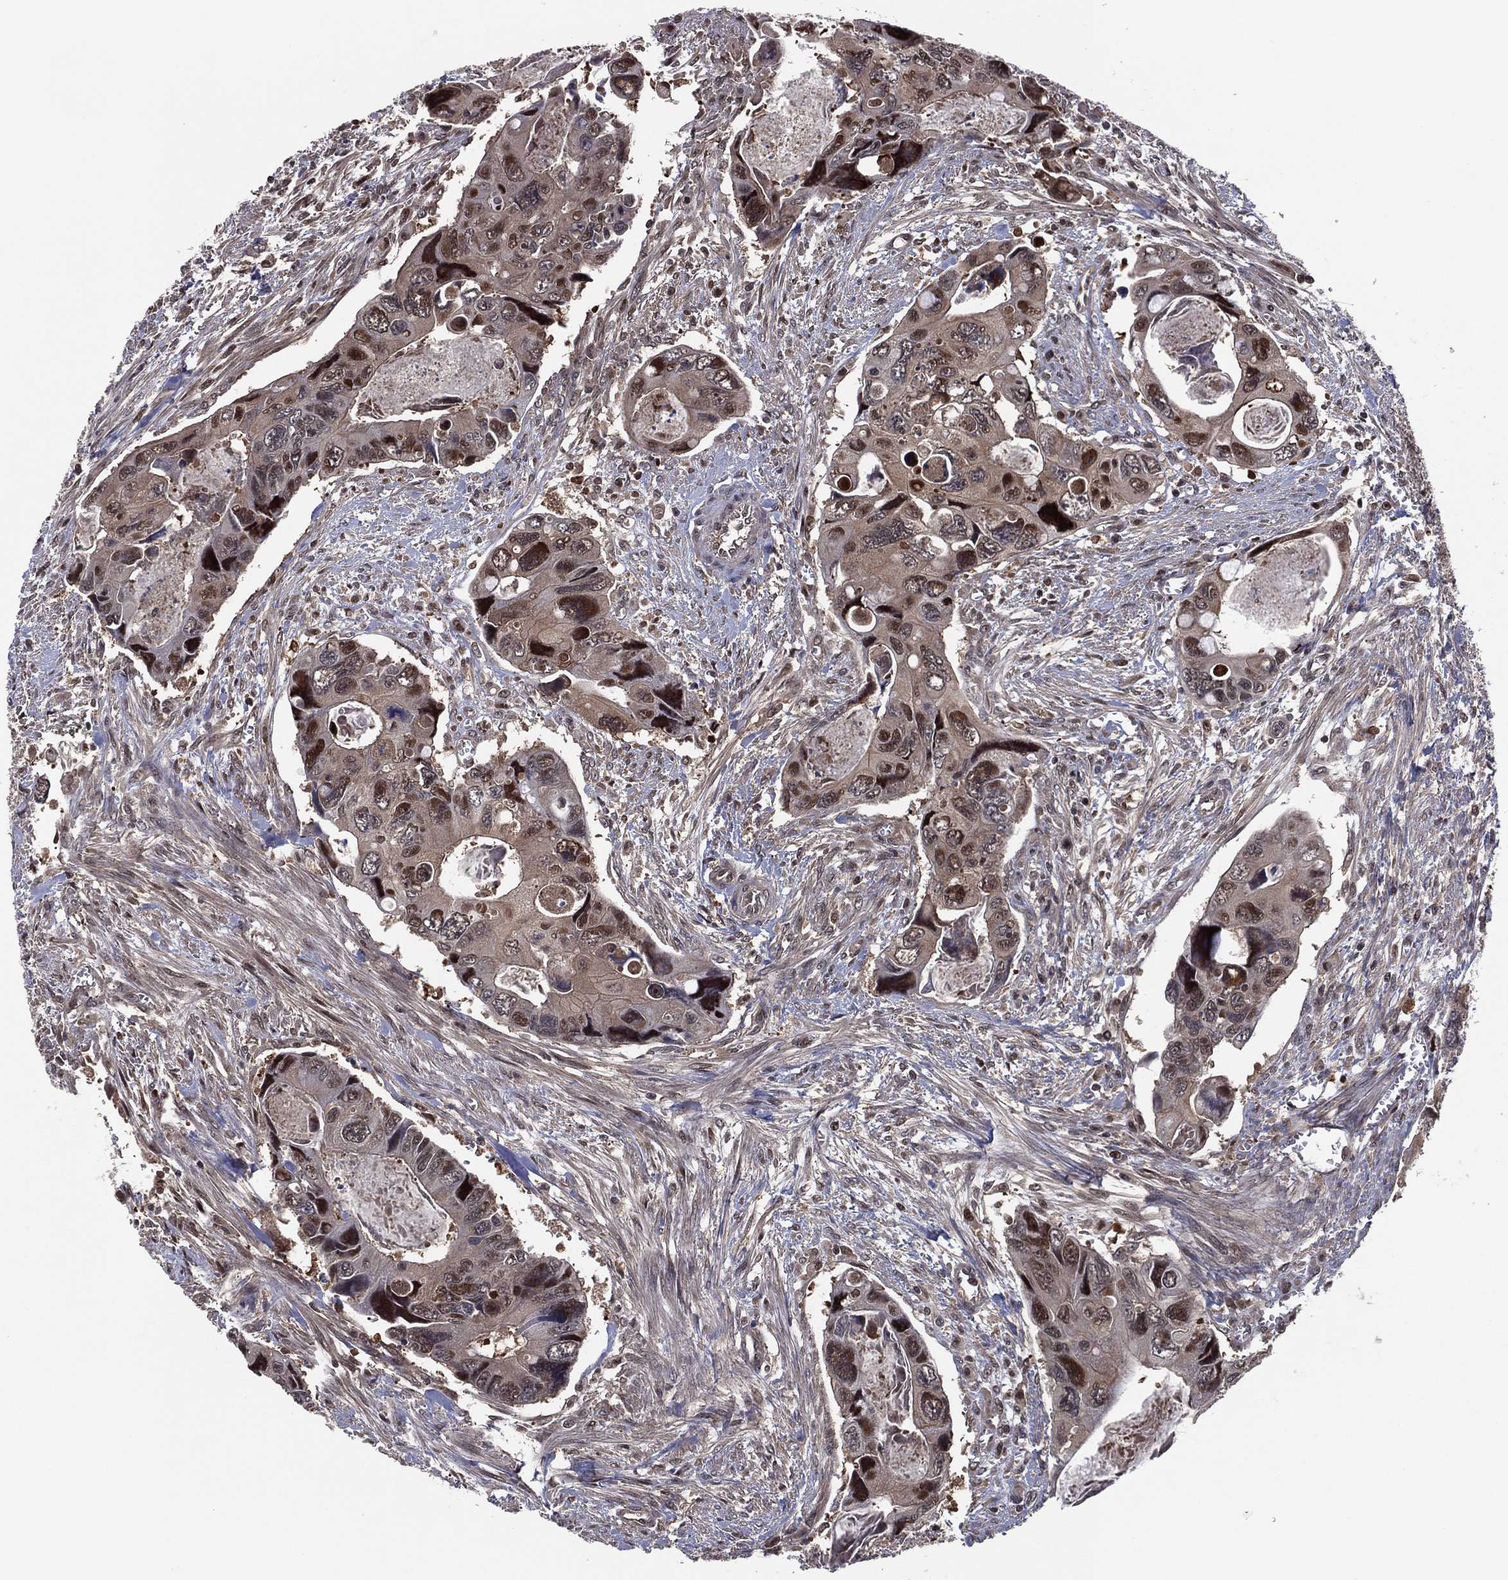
{"staining": {"intensity": "strong", "quantity": "<25%", "location": "nuclear"}, "tissue": "colorectal cancer", "cell_type": "Tumor cells", "image_type": "cancer", "snomed": [{"axis": "morphology", "description": "Adenocarcinoma, NOS"}, {"axis": "topography", "description": "Rectum"}], "caption": "The immunohistochemical stain shows strong nuclear staining in tumor cells of colorectal cancer tissue. (DAB IHC with brightfield microscopy, high magnification).", "gene": "ICOSLG", "patient": {"sex": "male", "age": 62}}